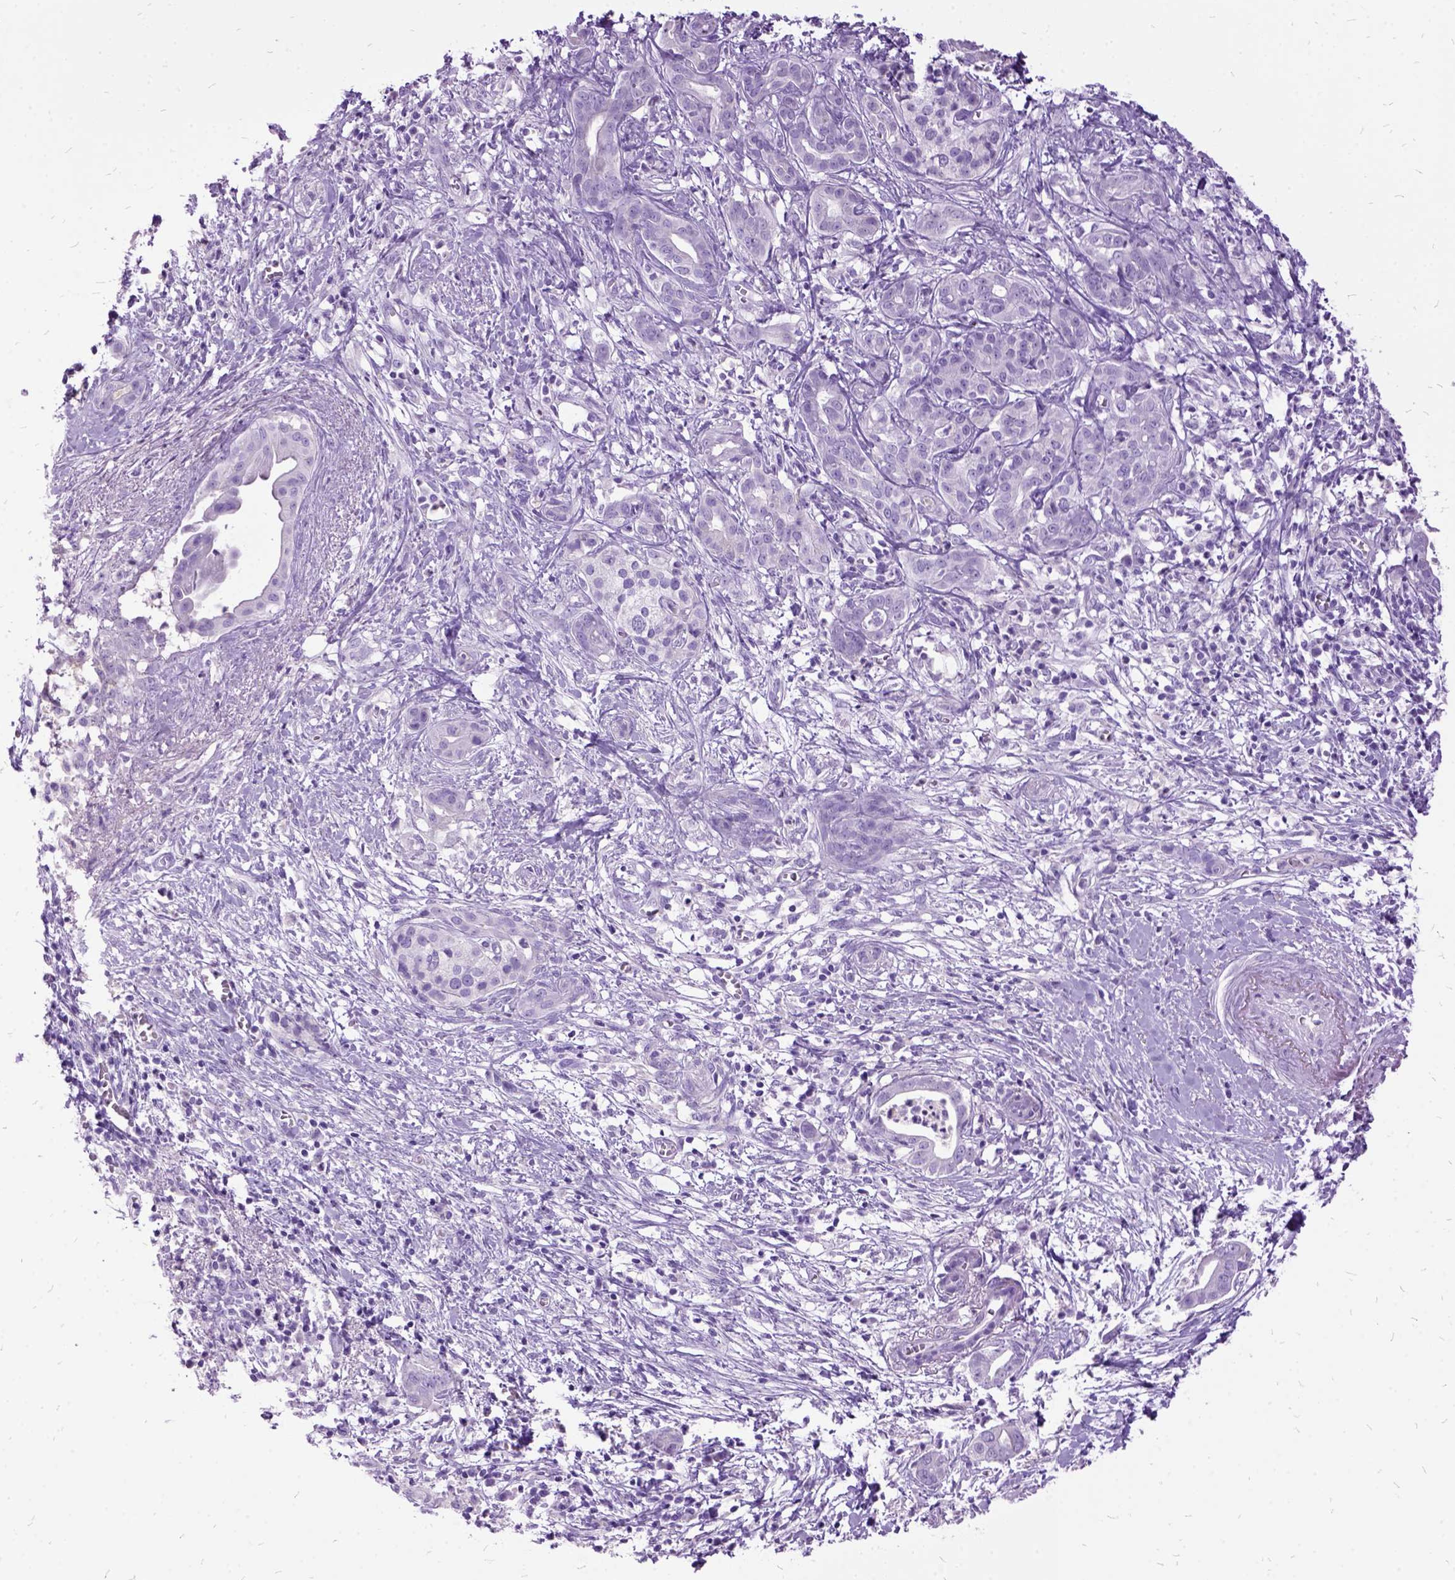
{"staining": {"intensity": "negative", "quantity": "none", "location": "none"}, "tissue": "pancreatic cancer", "cell_type": "Tumor cells", "image_type": "cancer", "snomed": [{"axis": "morphology", "description": "Adenocarcinoma, NOS"}, {"axis": "topography", "description": "Pancreas"}], "caption": "Immunohistochemistry (IHC) micrograph of neoplastic tissue: pancreatic cancer stained with DAB exhibits no significant protein expression in tumor cells.", "gene": "MME", "patient": {"sex": "male", "age": 61}}